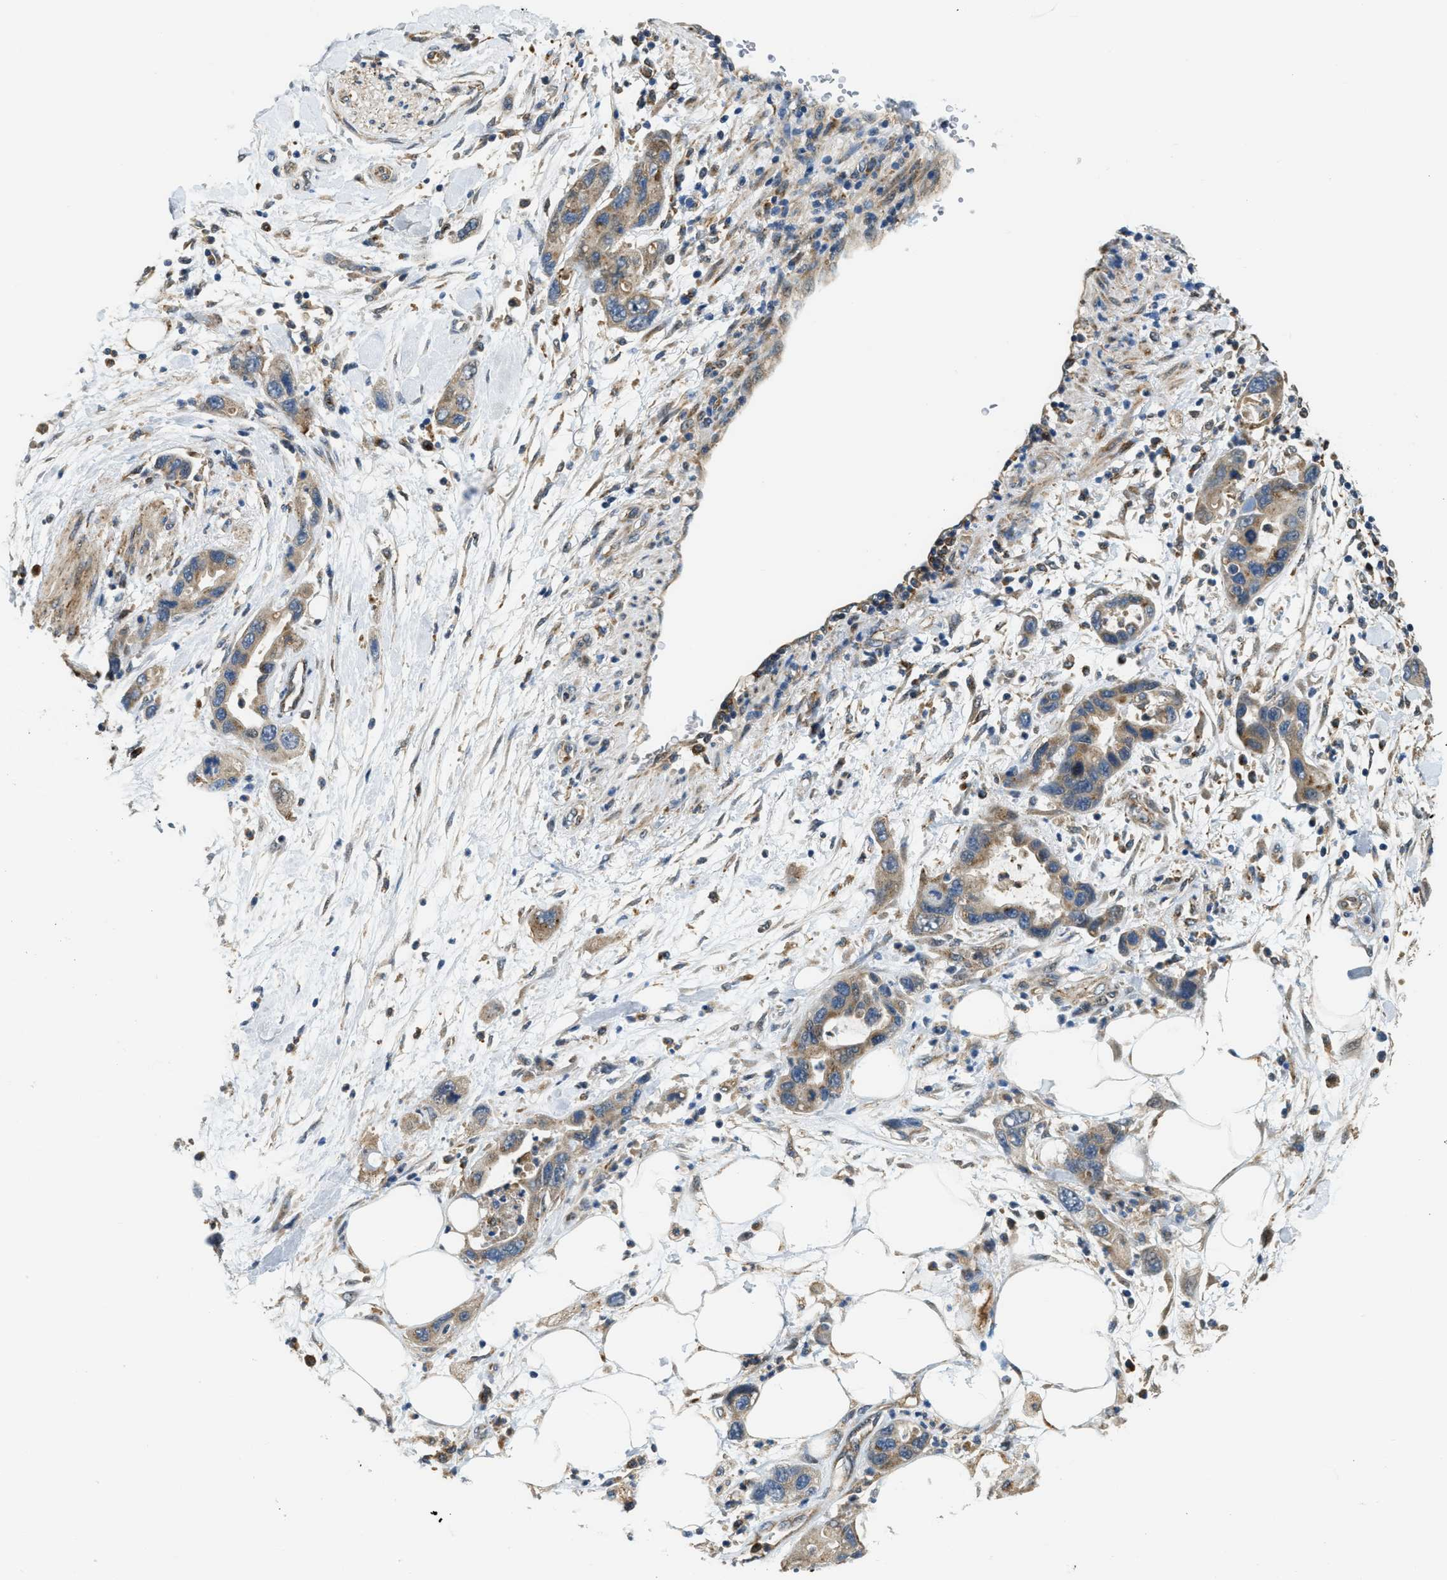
{"staining": {"intensity": "moderate", "quantity": ">75%", "location": "cytoplasmic/membranous"}, "tissue": "pancreatic cancer", "cell_type": "Tumor cells", "image_type": "cancer", "snomed": [{"axis": "morphology", "description": "Normal tissue, NOS"}, {"axis": "morphology", "description": "Adenocarcinoma, NOS"}, {"axis": "topography", "description": "Pancreas"}], "caption": "DAB (3,3'-diaminobenzidine) immunohistochemical staining of pancreatic adenocarcinoma shows moderate cytoplasmic/membranous protein positivity in about >75% of tumor cells.", "gene": "STARD3NL", "patient": {"sex": "female", "age": 71}}